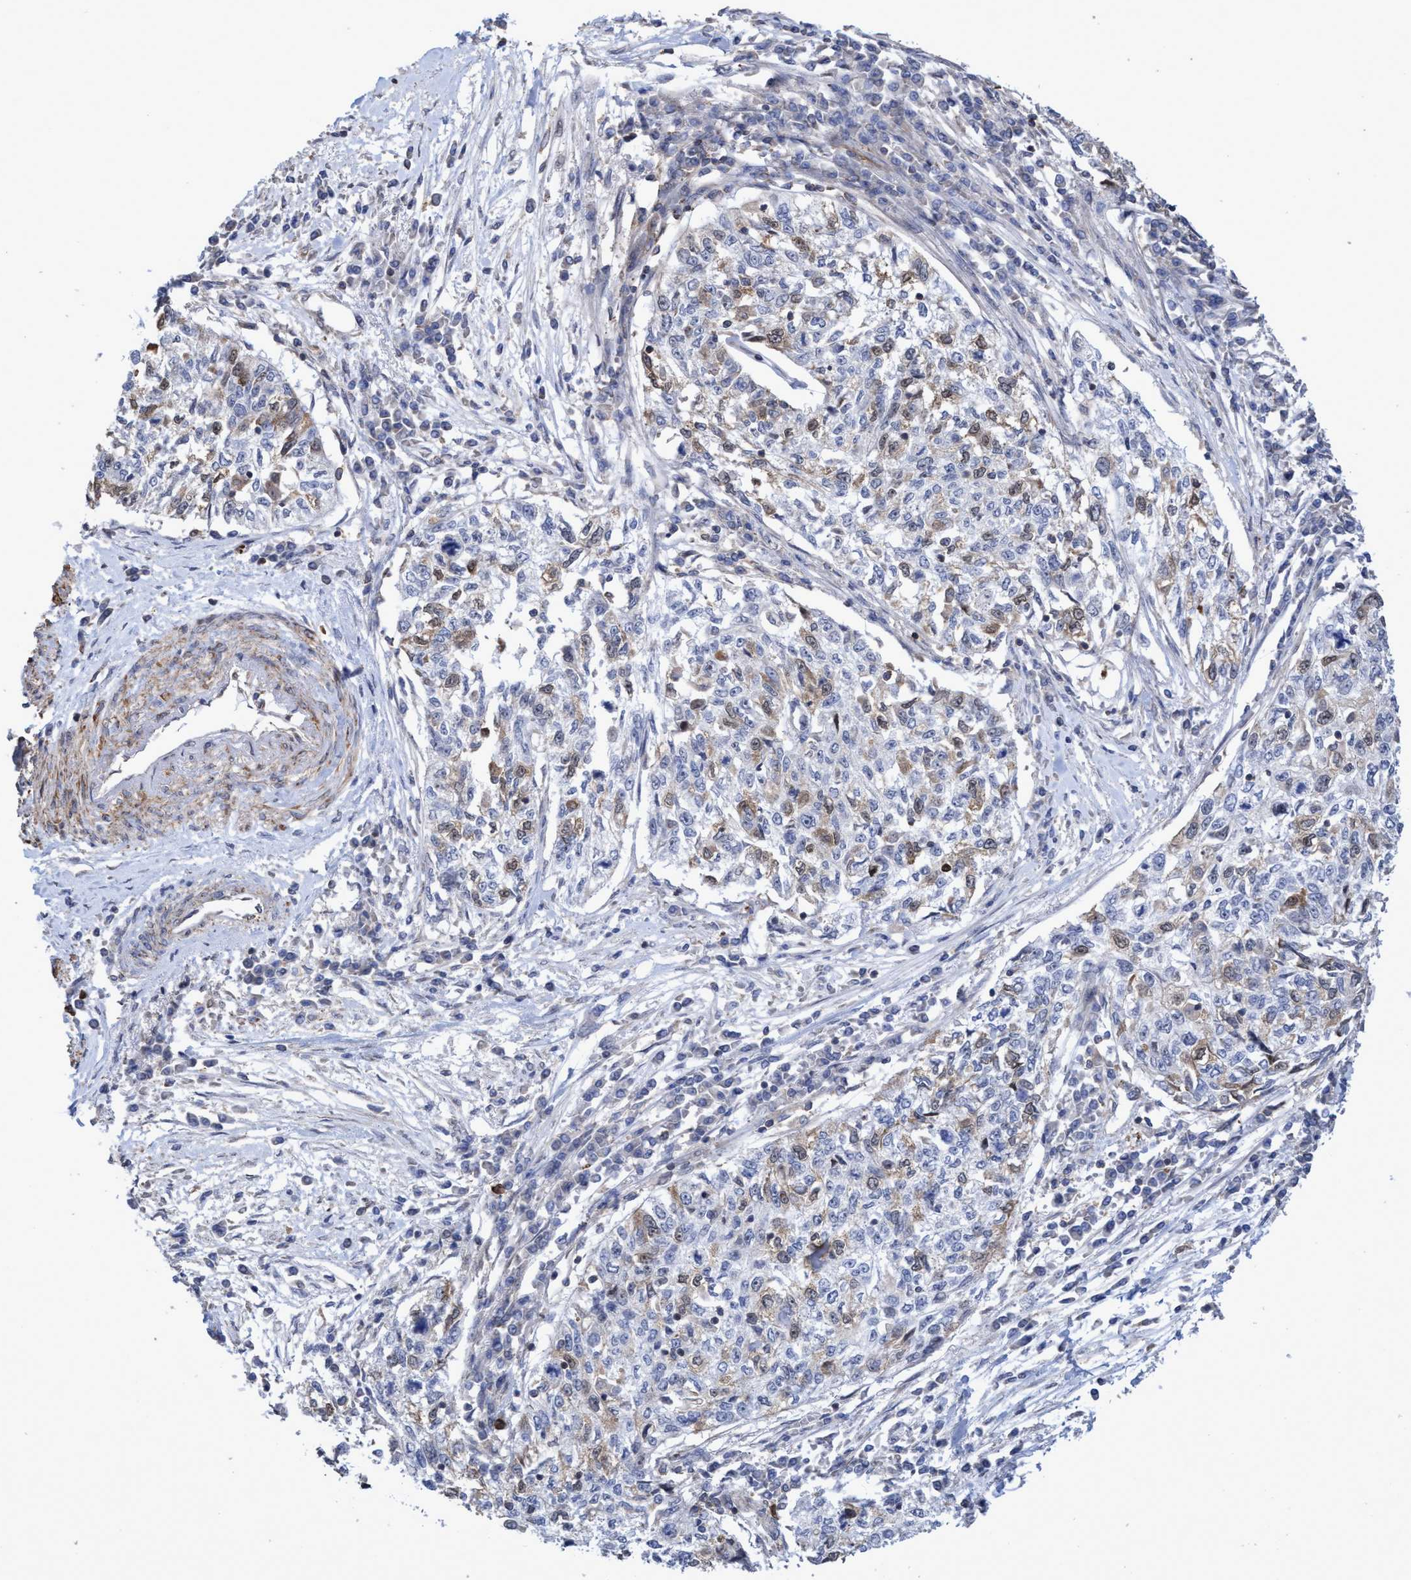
{"staining": {"intensity": "weak", "quantity": "25%-75%", "location": "cytoplasmic/membranous,nuclear"}, "tissue": "cervical cancer", "cell_type": "Tumor cells", "image_type": "cancer", "snomed": [{"axis": "morphology", "description": "Squamous cell carcinoma, NOS"}, {"axis": "topography", "description": "Cervix"}], "caption": "IHC staining of cervical squamous cell carcinoma, which demonstrates low levels of weak cytoplasmic/membranous and nuclear positivity in approximately 25%-75% of tumor cells indicating weak cytoplasmic/membranous and nuclear protein expression. The staining was performed using DAB (3,3'-diaminobenzidine) (brown) for protein detection and nuclei were counterstained in hematoxylin (blue).", "gene": "SLBP", "patient": {"sex": "female", "age": 57}}